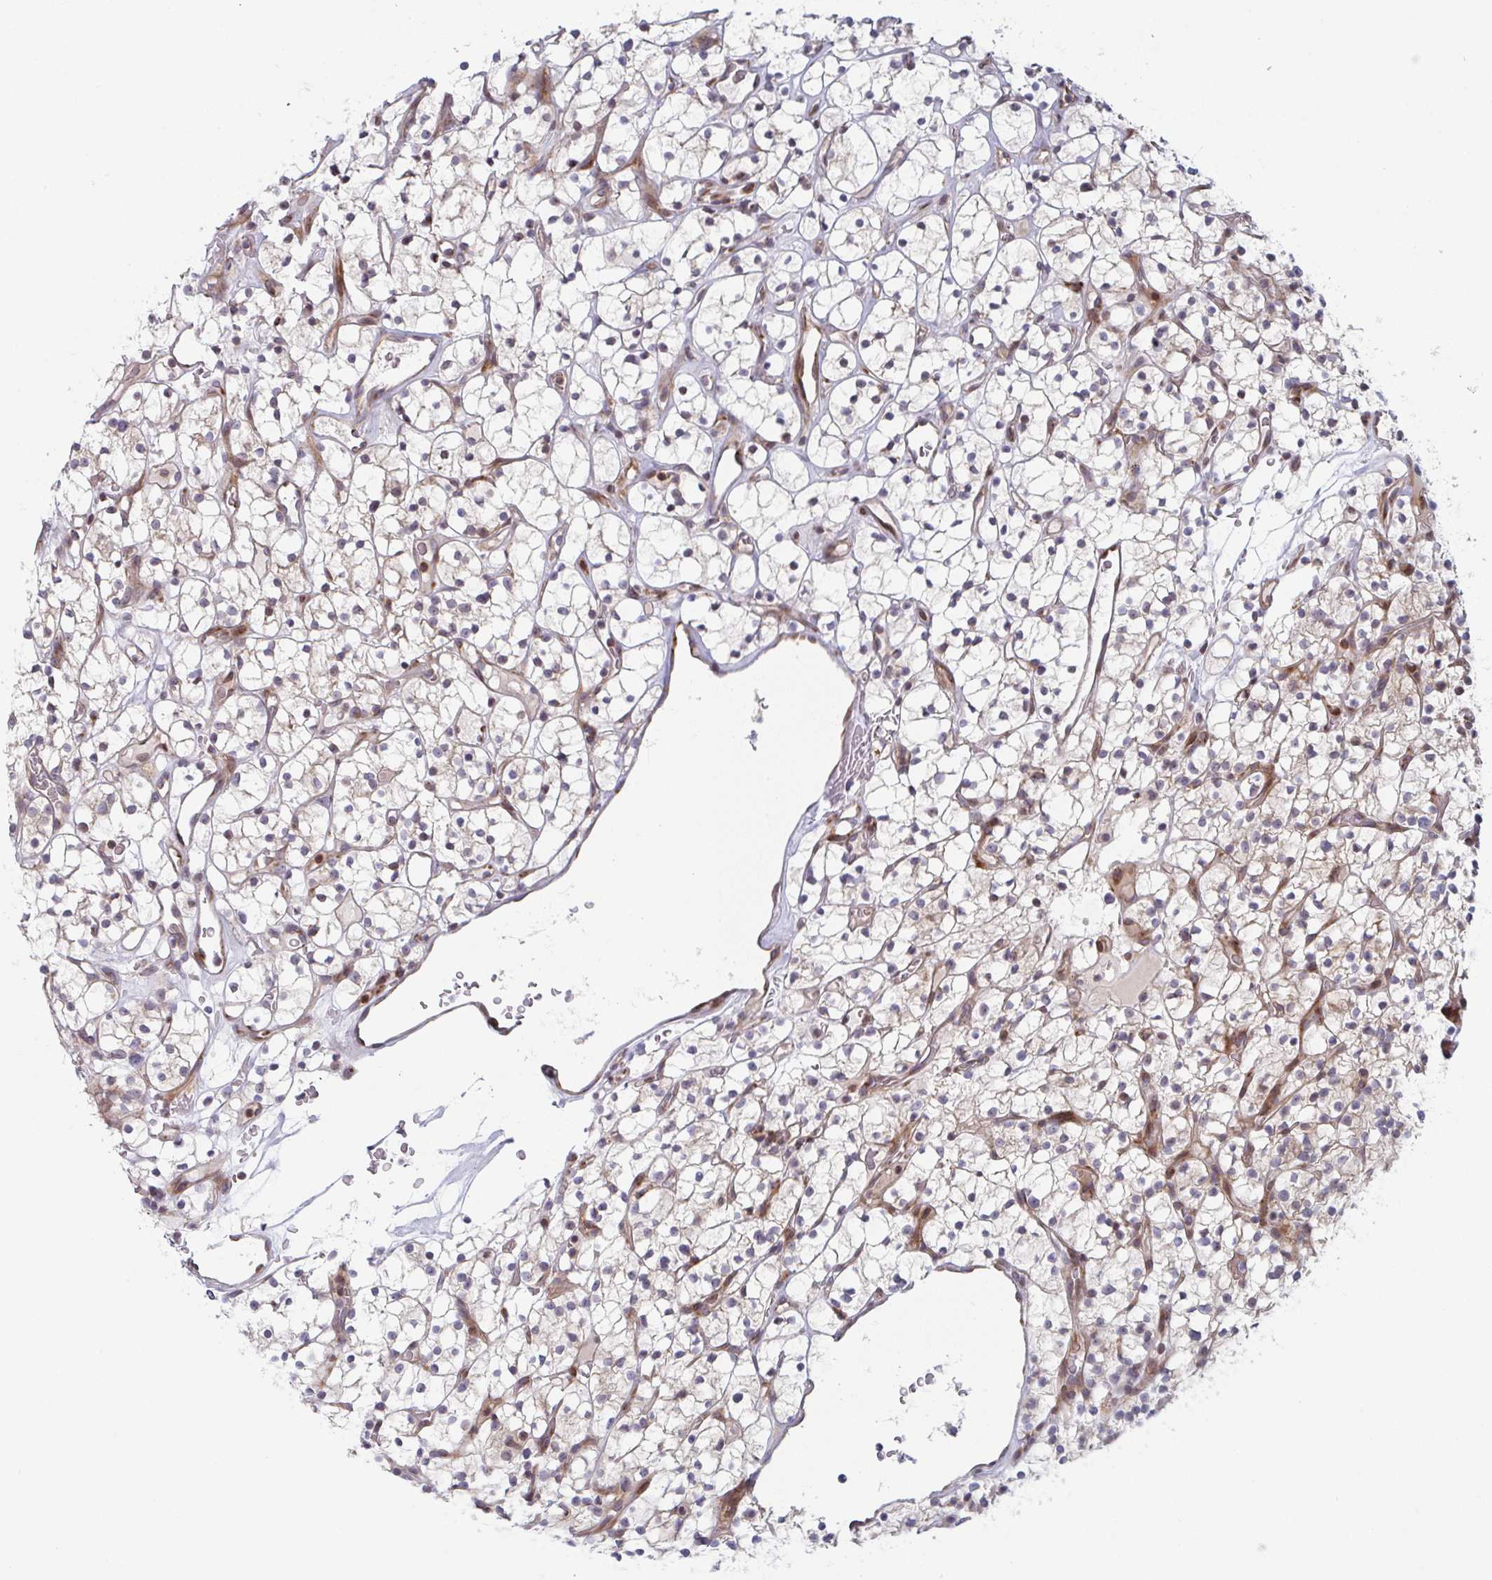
{"staining": {"intensity": "weak", "quantity": "<25%", "location": "cytoplasmic/membranous"}, "tissue": "renal cancer", "cell_type": "Tumor cells", "image_type": "cancer", "snomed": [{"axis": "morphology", "description": "Adenocarcinoma, NOS"}, {"axis": "topography", "description": "Kidney"}], "caption": "High power microscopy photomicrograph of an IHC micrograph of renal cancer, revealing no significant expression in tumor cells. (DAB (3,3'-diaminobenzidine) immunohistochemistry (IHC) visualized using brightfield microscopy, high magnification).", "gene": "PRKCH", "patient": {"sex": "female", "age": 64}}